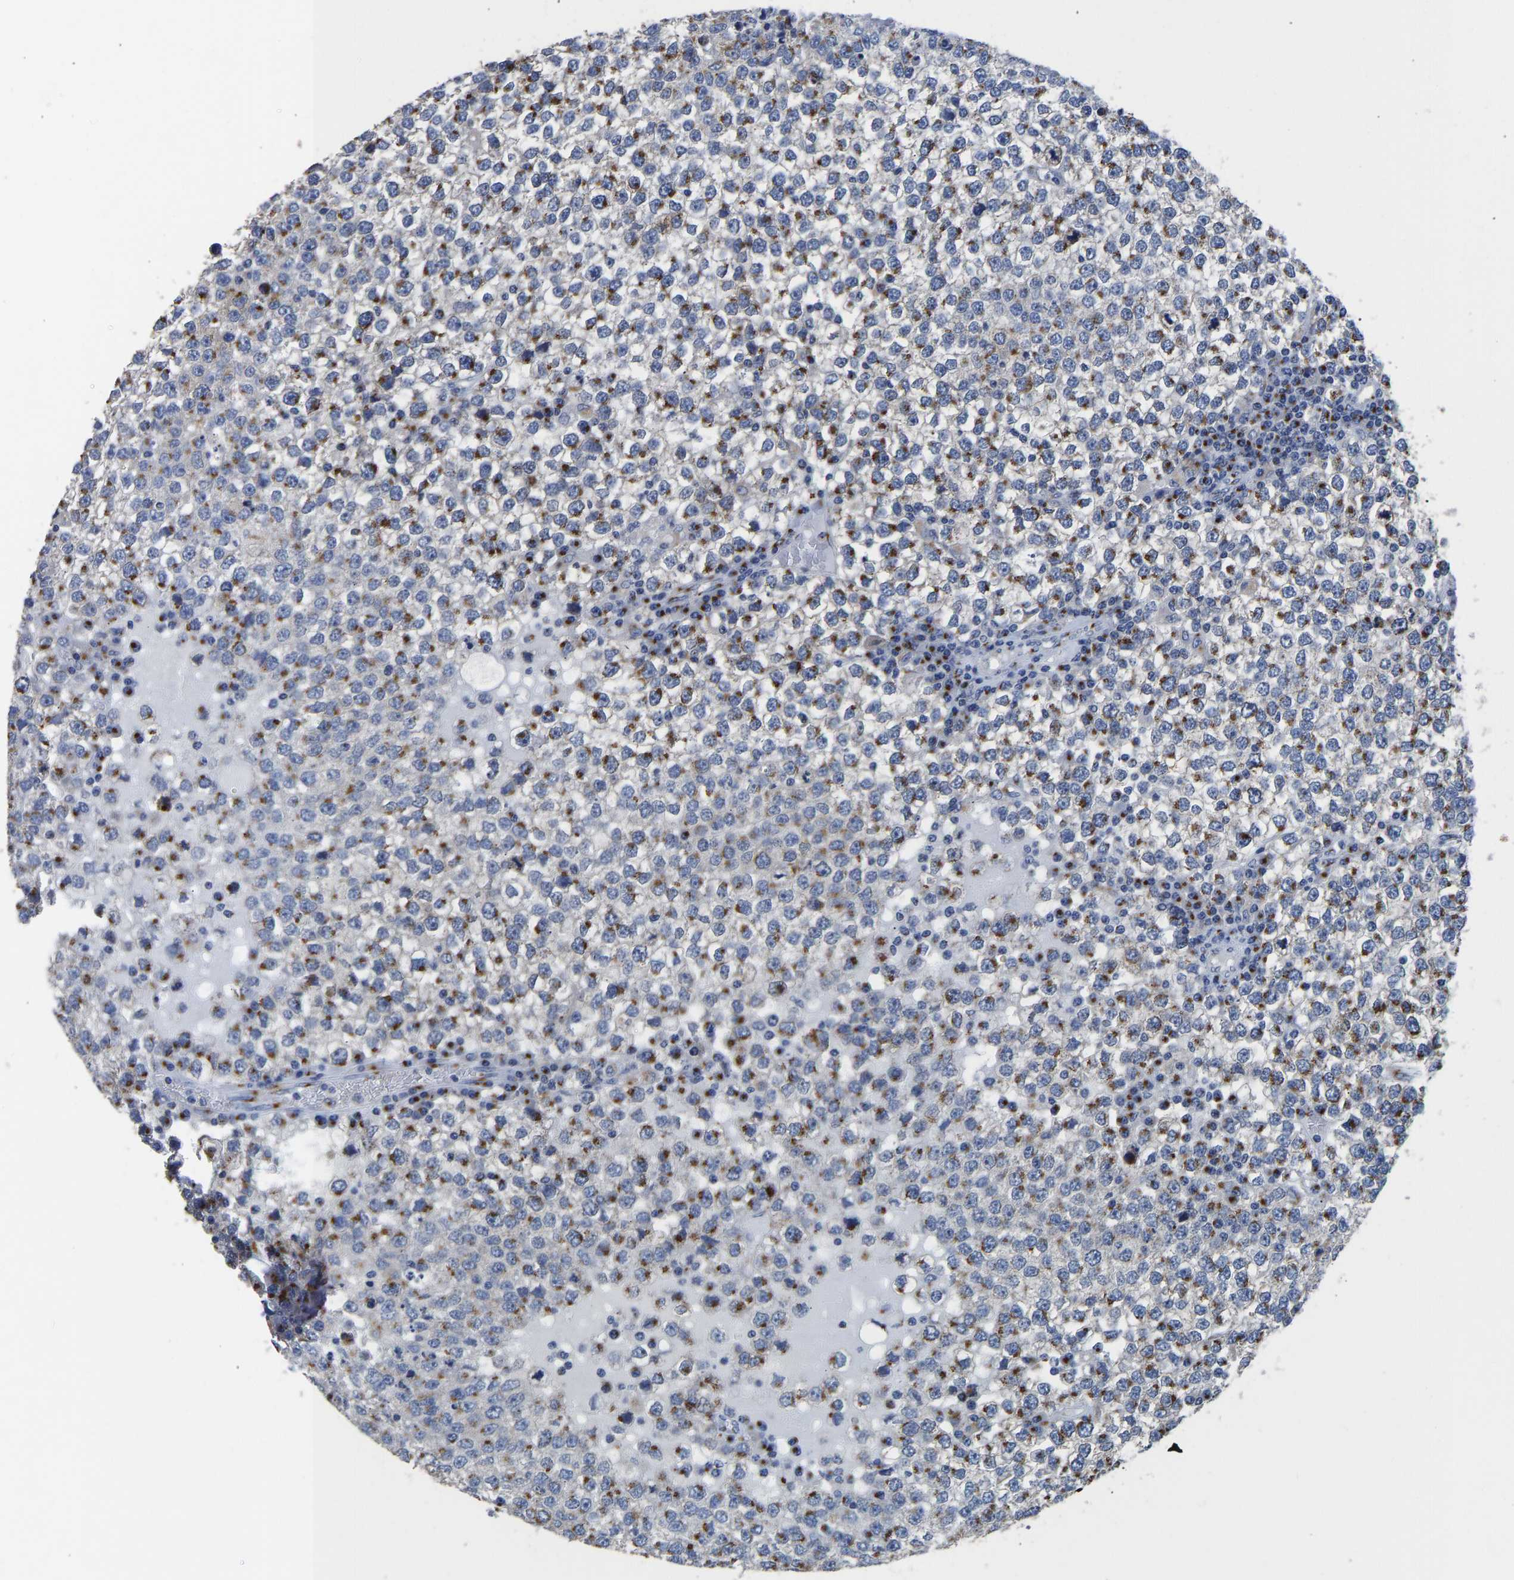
{"staining": {"intensity": "moderate", "quantity": ">75%", "location": "cytoplasmic/membranous"}, "tissue": "testis cancer", "cell_type": "Tumor cells", "image_type": "cancer", "snomed": [{"axis": "morphology", "description": "Seminoma, NOS"}, {"axis": "topography", "description": "Testis"}], "caption": "Approximately >75% of tumor cells in human testis cancer show moderate cytoplasmic/membranous protein expression as visualized by brown immunohistochemical staining.", "gene": "TMEM87A", "patient": {"sex": "male", "age": 65}}